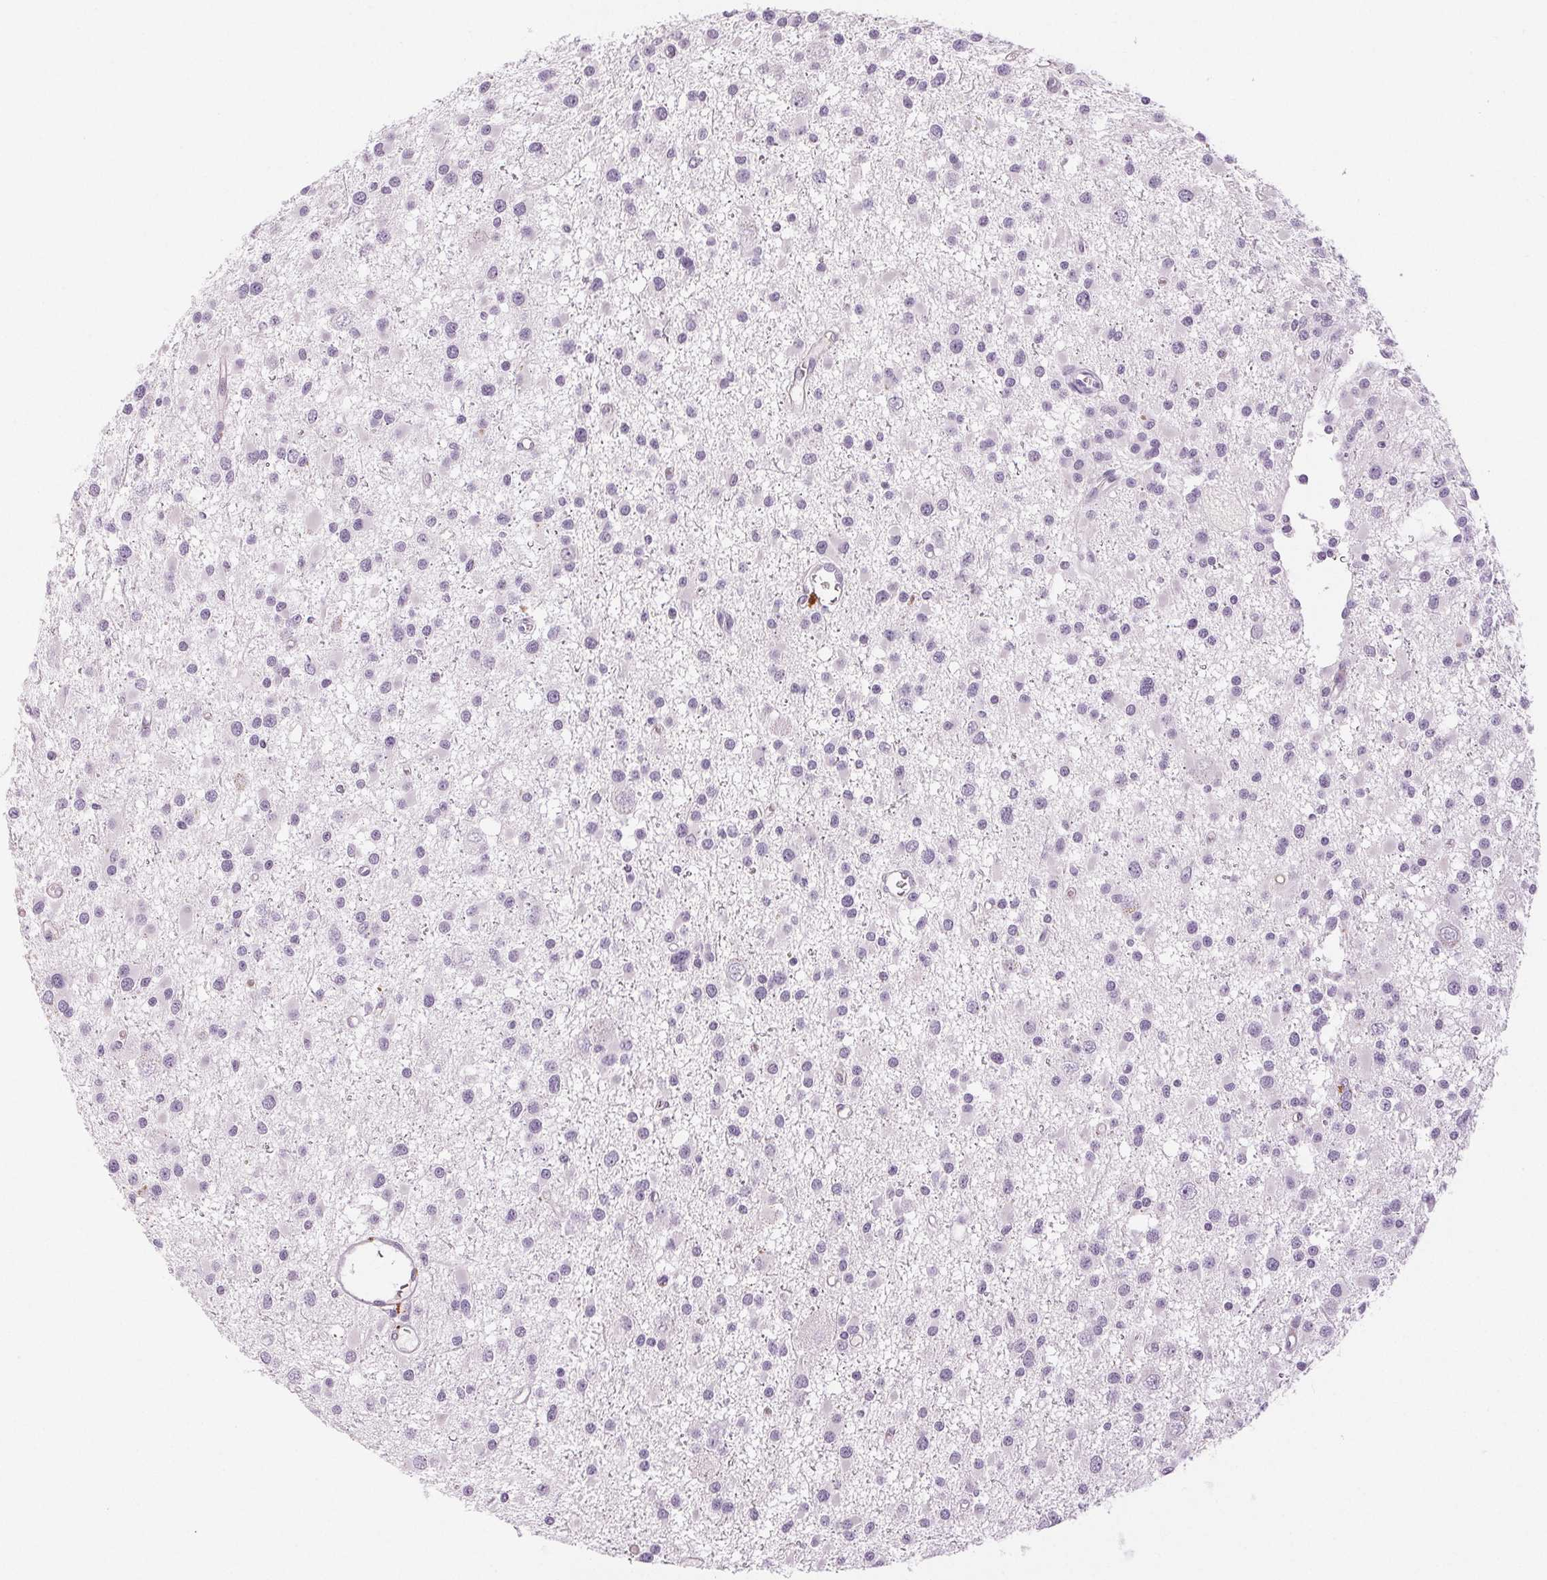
{"staining": {"intensity": "negative", "quantity": "none", "location": "none"}, "tissue": "glioma", "cell_type": "Tumor cells", "image_type": "cancer", "snomed": [{"axis": "morphology", "description": "Glioma, malignant, High grade"}, {"axis": "topography", "description": "Brain"}], "caption": "Histopathology image shows no protein positivity in tumor cells of glioma tissue.", "gene": "EHHADH", "patient": {"sex": "male", "age": 54}}